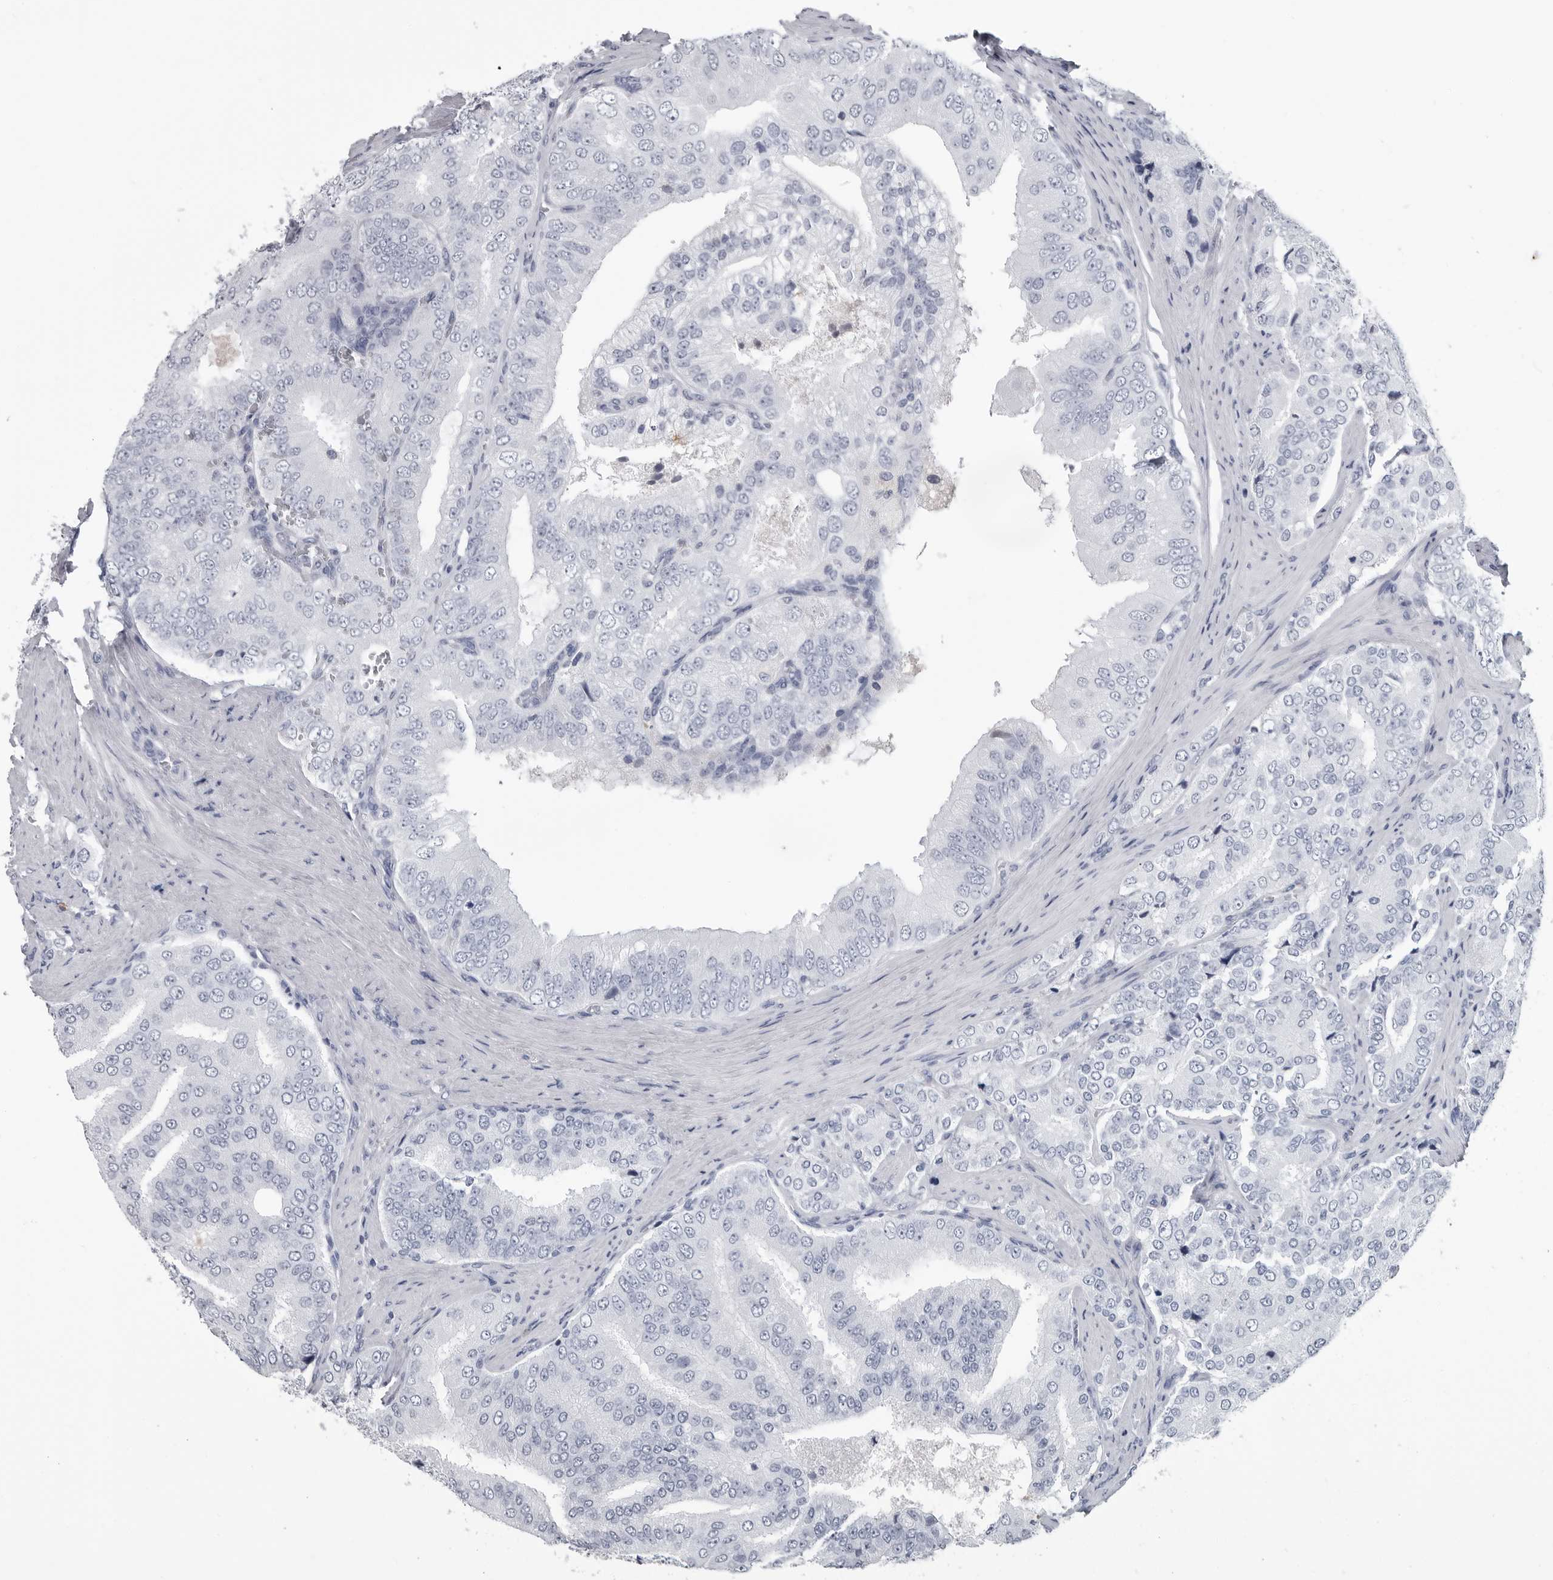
{"staining": {"intensity": "negative", "quantity": "none", "location": "none"}, "tissue": "prostate cancer", "cell_type": "Tumor cells", "image_type": "cancer", "snomed": [{"axis": "morphology", "description": "Adenocarcinoma, High grade"}, {"axis": "topography", "description": "Prostate"}], "caption": "Prostate cancer (high-grade adenocarcinoma) stained for a protein using IHC reveals no staining tumor cells.", "gene": "AMPD1", "patient": {"sex": "male", "age": 58}}